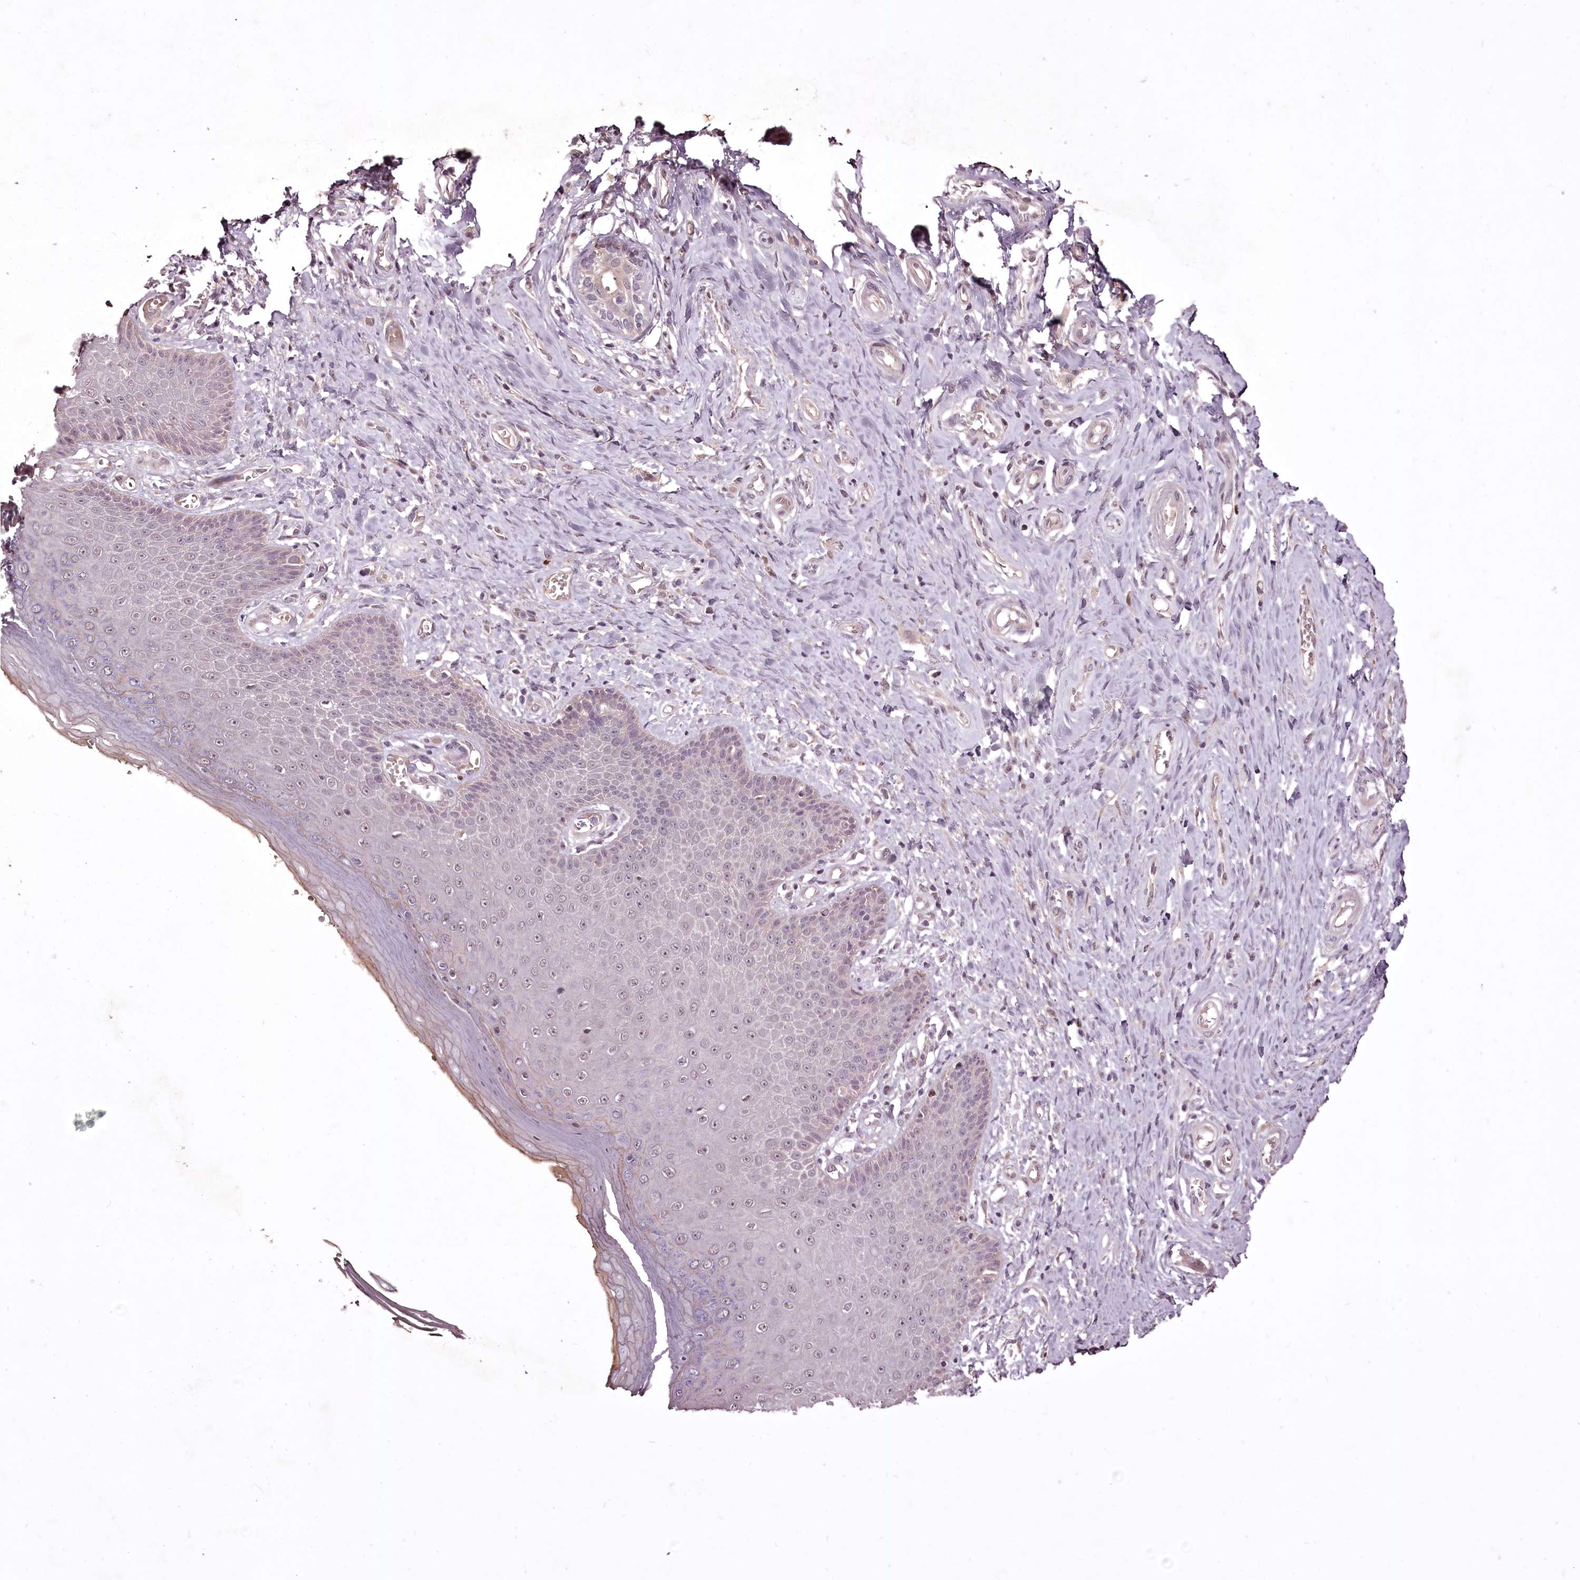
{"staining": {"intensity": "negative", "quantity": "none", "location": "none"}, "tissue": "skin", "cell_type": "Epidermal cells", "image_type": "normal", "snomed": [{"axis": "morphology", "description": "Normal tissue, NOS"}, {"axis": "topography", "description": "Anal"}], "caption": "DAB (3,3'-diaminobenzidine) immunohistochemical staining of normal skin demonstrates no significant staining in epidermal cells.", "gene": "ADRA1D", "patient": {"sex": "male", "age": 78}}